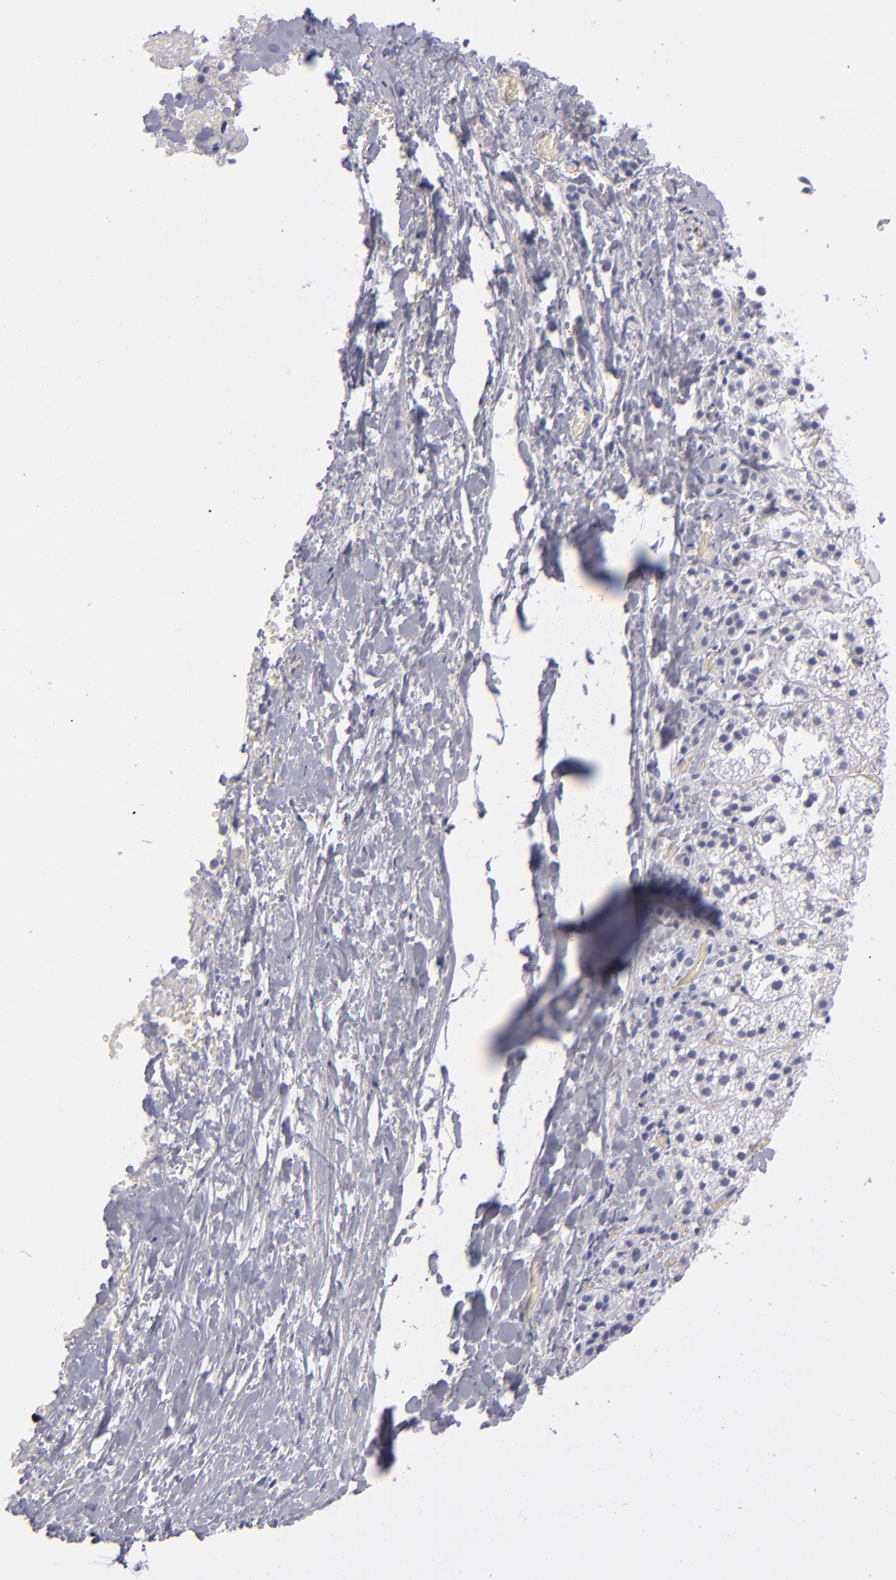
{"staining": {"intensity": "negative", "quantity": "none", "location": "none"}, "tissue": "adrenal gland", "cell_type": "Glandular cells", "image_type": "normal", "snomed": [{"axis": "morphology", "description": "Normal tissue, NOS"}, {"axis": "topography", "description": "Adrenal gland"}], "caption": "Immunohistochemistry (IHC) of unremarkable human adrenal gland exhibits no staining in glandular cells.", "gene": "ITGB4", "patient": {"sex": "female", "age": 44}}